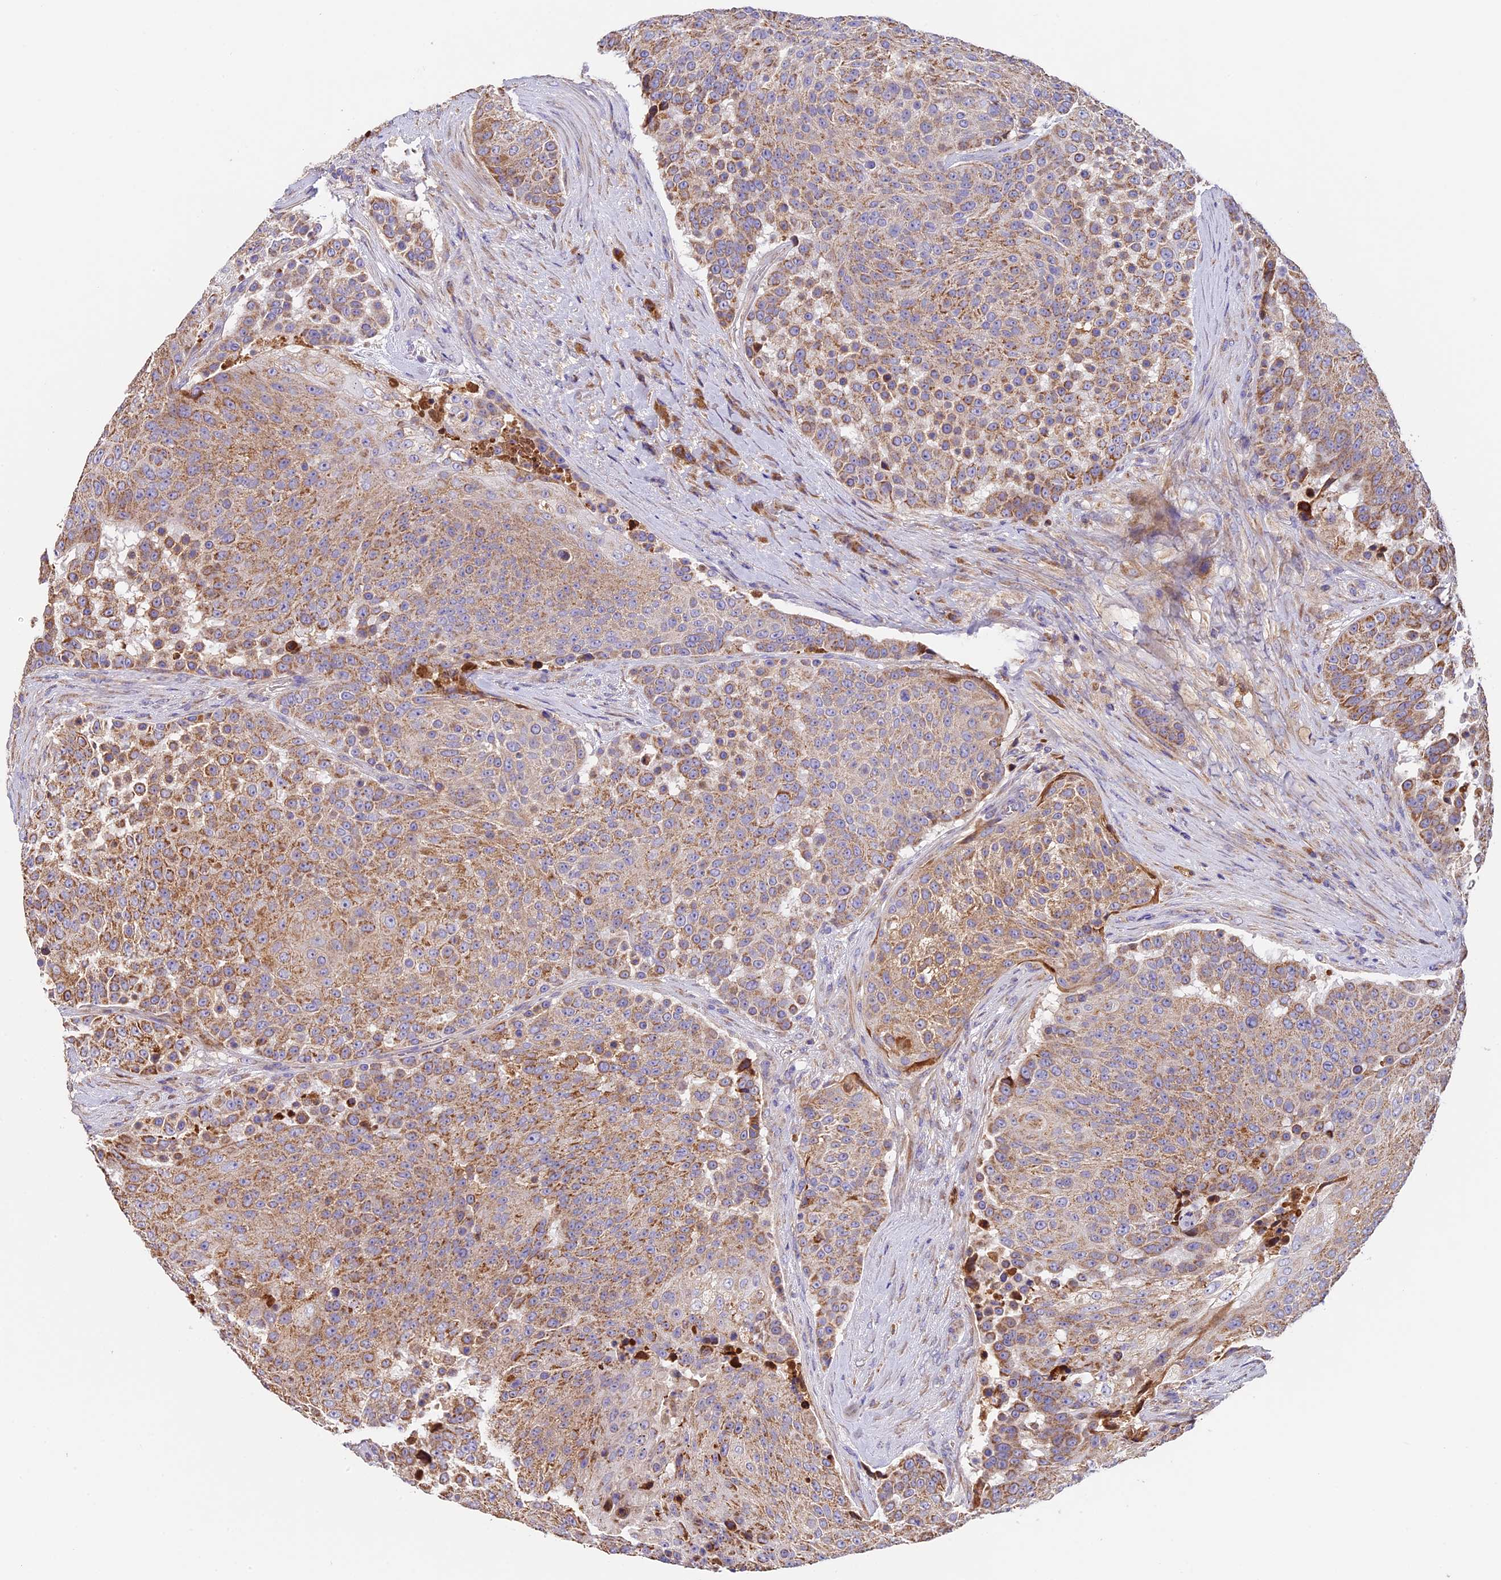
{"staining": {"intensity": "moderate", "quantity": ">75%", "location": "cytoplasmic/membranous"}, "tissue": "urothelial cancer", "cell_type": "Tumor cells", "image_type": "cancer", "snomed": [{"axis": "morphology", "description": "Urothelial carcinoma, High grade"}, {"axis": "topography", "description": "Urinary bladder"}], "caption": "Moderate cytoplasmic/membranous positivity for a protein is identified in about >75% of tumor cells of urothelial cancer using immunohistochemistry.", "gene": "OCEL1", "patient": {"sex": "female", "age": 63}}